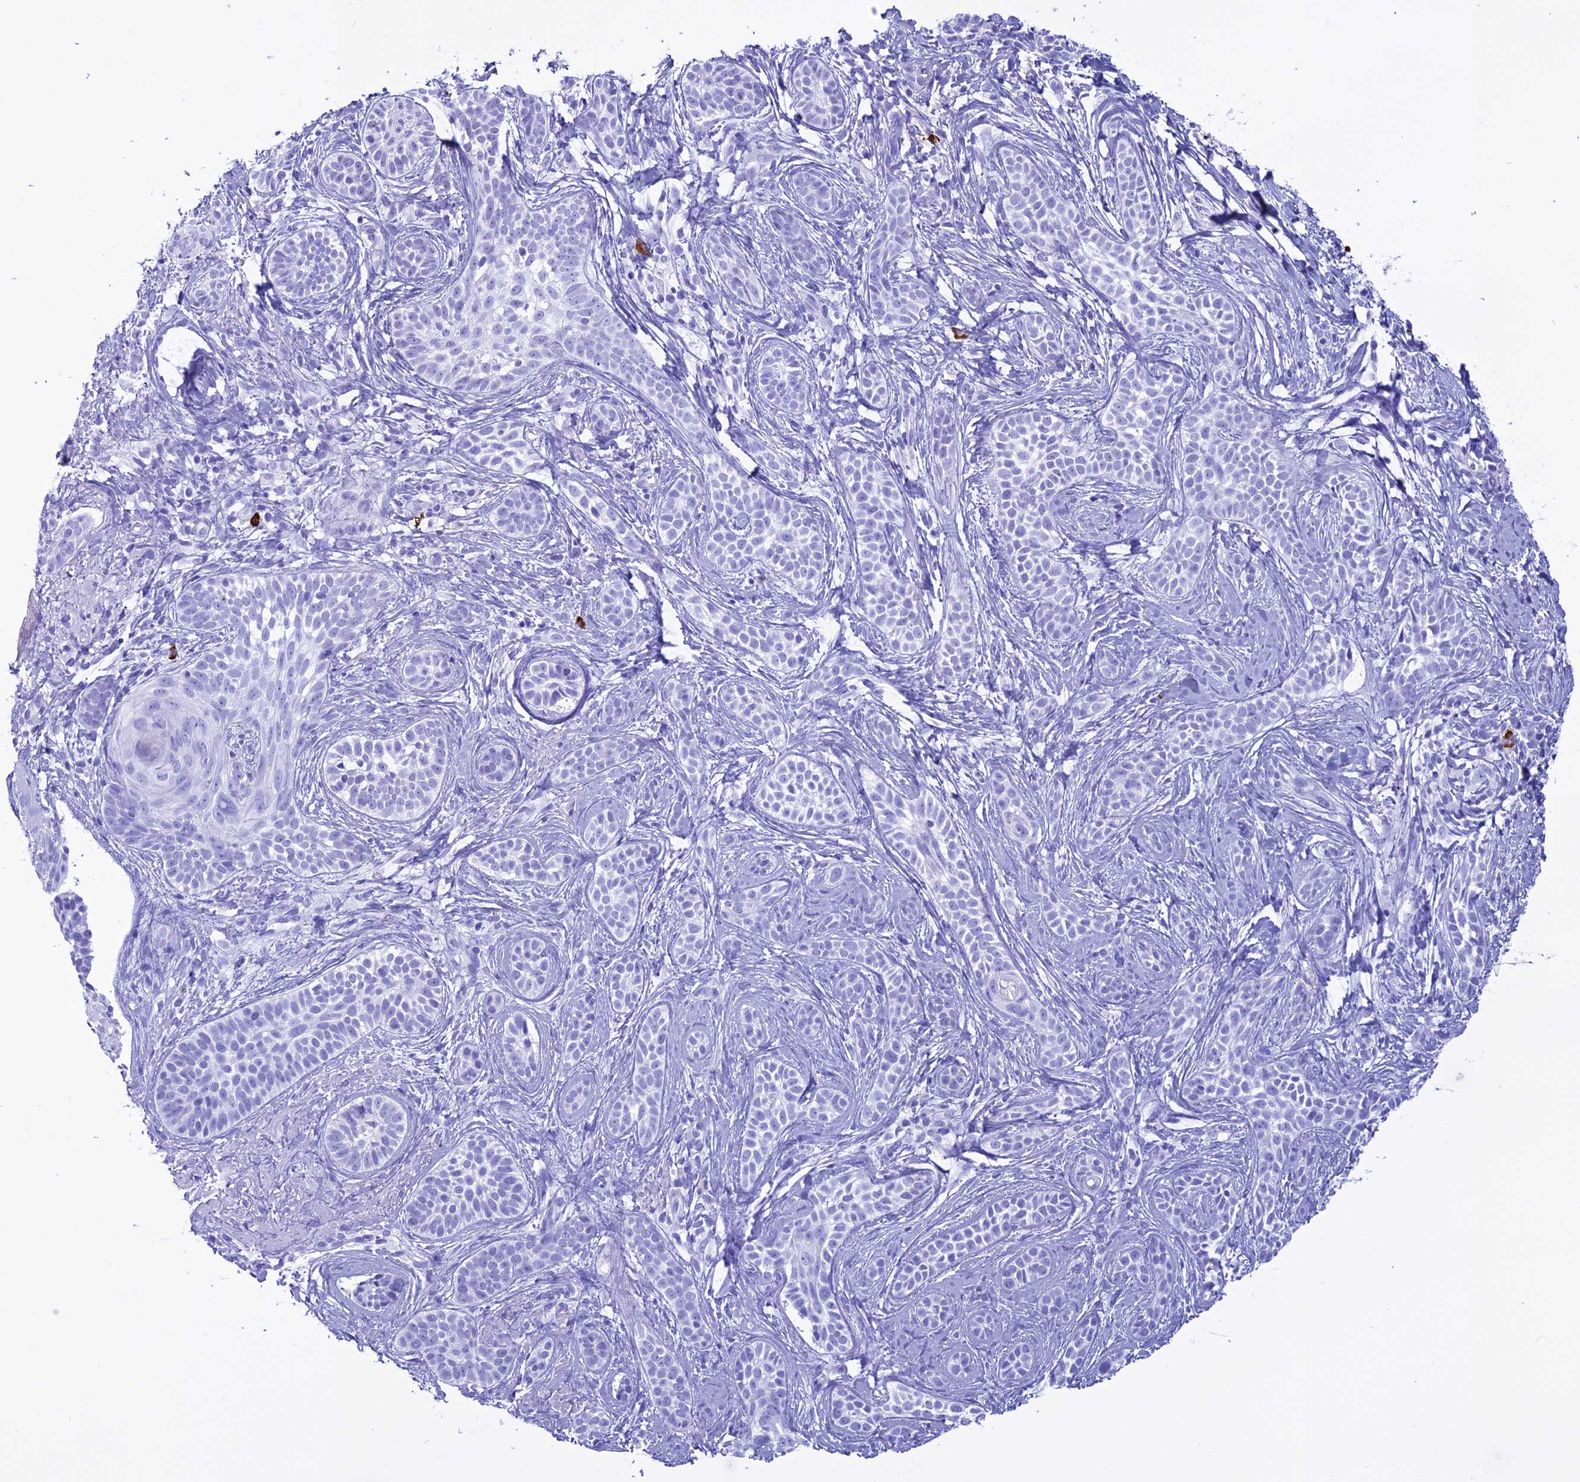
{"staining": {"intensity": "negative", "quantity": "none", "location": "none"}, "tissue": "skin cancer", "cell_type": "Tumor cells", "image_type": "cancer", "snomed": [{"axis": "morphology", "description": "Basal cell carcinoma"}, {"axis": "topography", "description": "Skin"}], "caption": "Skin cancer was stained to show a protein in brown. There is no significant positivity in tumor cells.", "gene": "MZB1", "patient": {"sex": "male", "age": 71}}